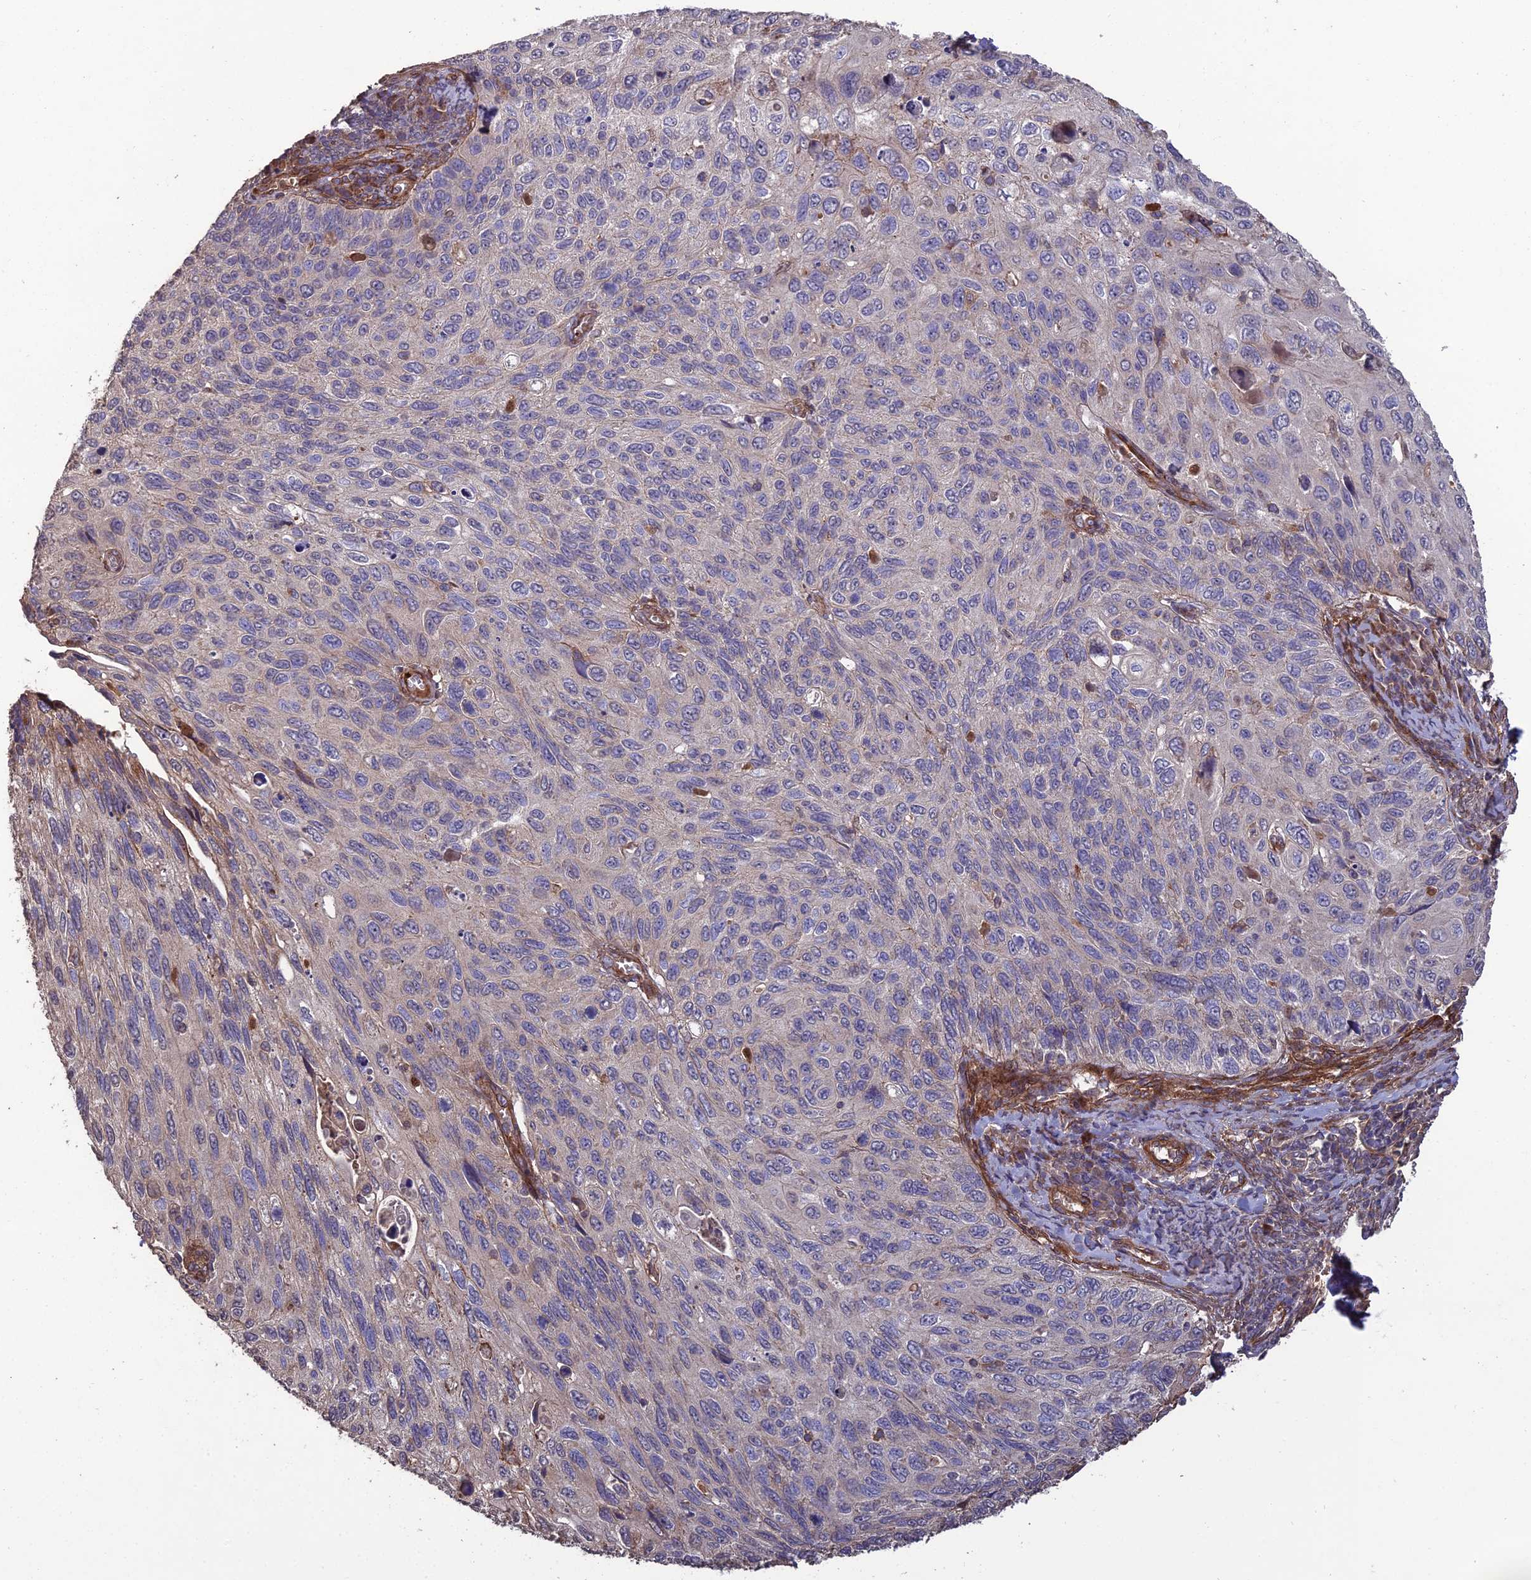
{"staining": {"intensity": "negative", "quantity": "none", "location": "none"}, "tissue": "cervical cancer", "cell_type": "Tumor cells", "image_type": "cancer", "snomed": [{"axis": "morphology", "description": "Squamous cell carcinoma, NOS"}, {"axis": "topography", "description": "Cervix"}], "caption": "Immunohistochemical staining of squamous cell carcinoma (cervical) exhibits no significant expression in tumor cells.", "gene": "ATP6V0A2", "patient": {"sex": "female", "age": 70}}